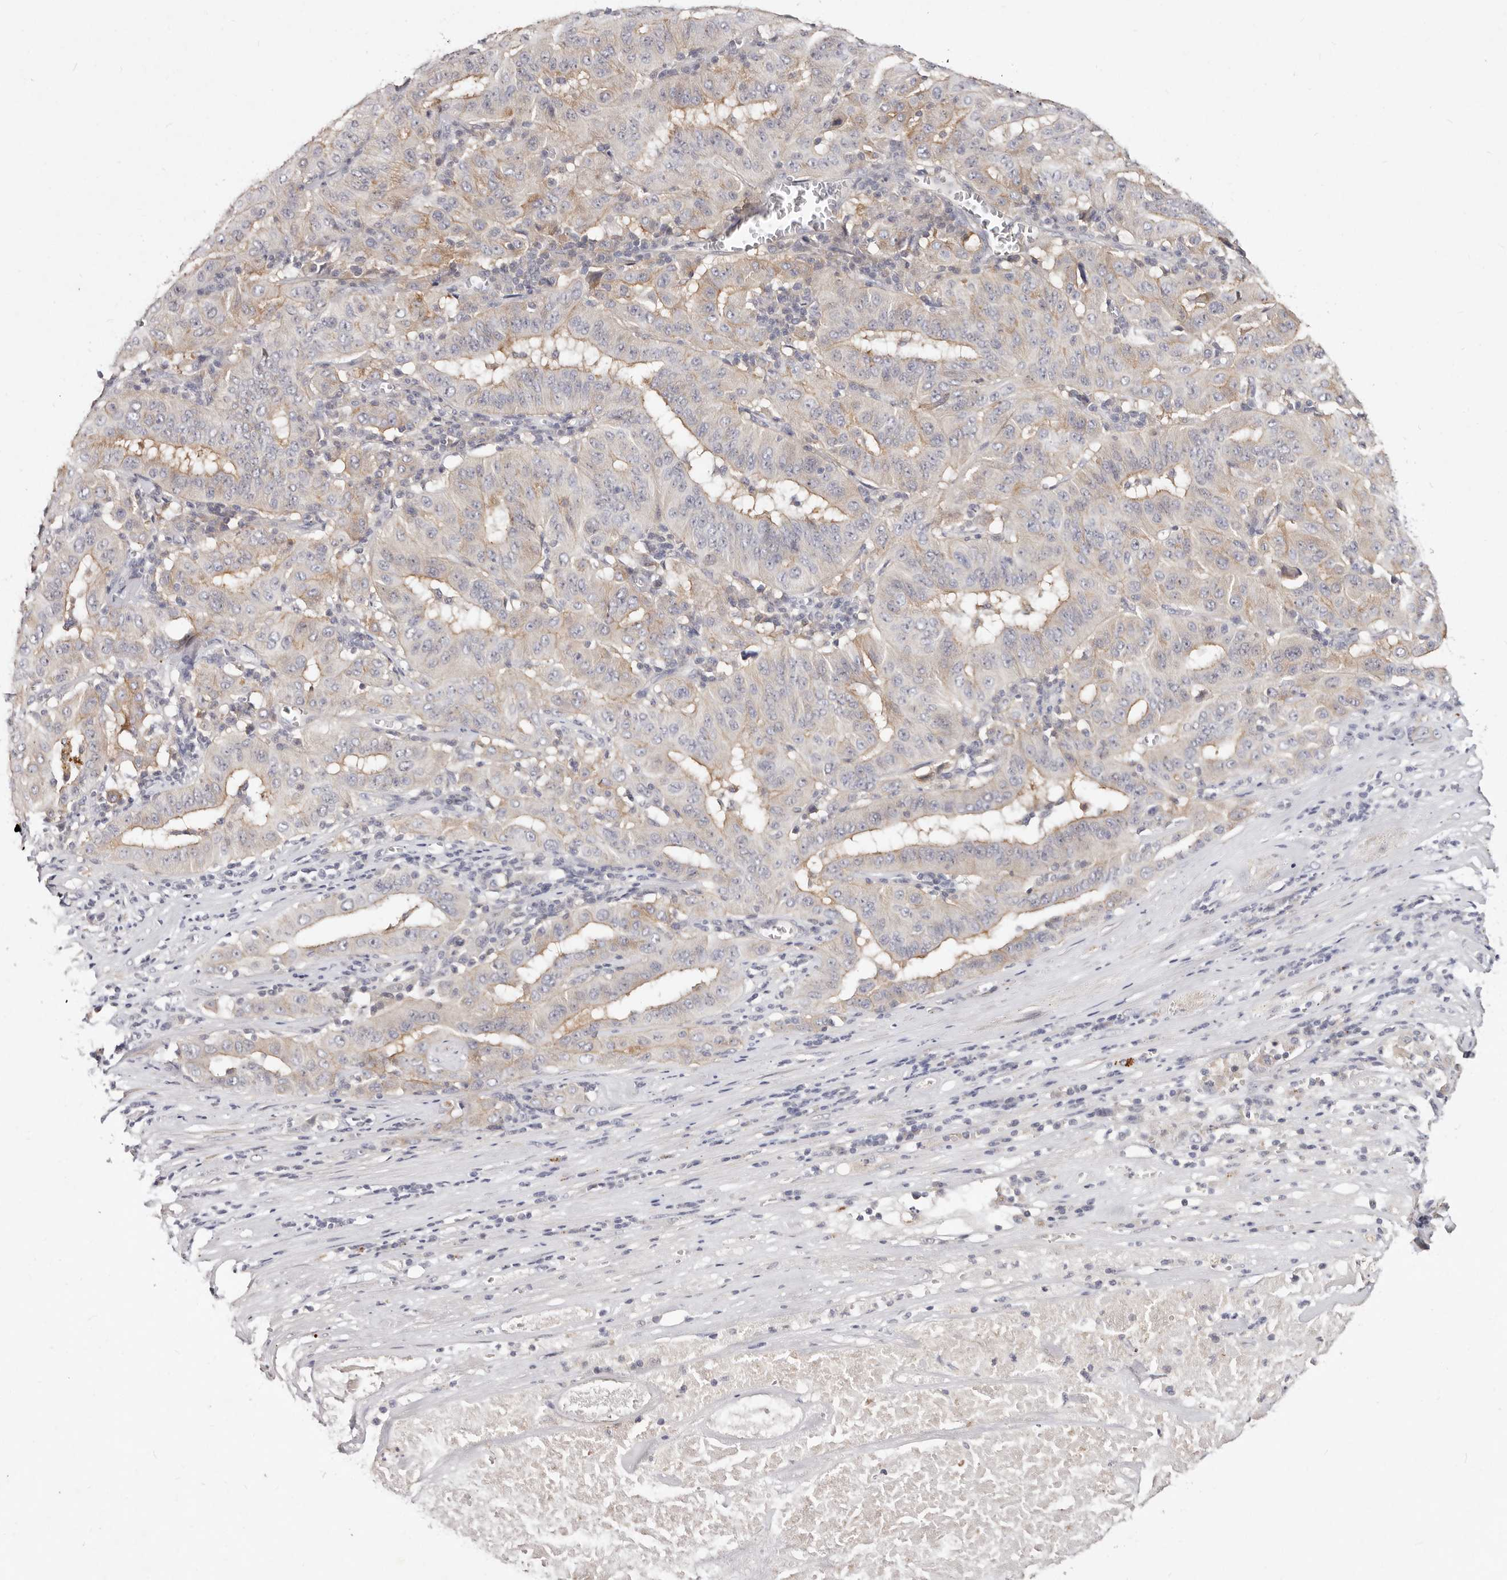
{"staining": {"intensity": "weak", "quantity": "<25%", "location": "cytoplasmic/membranous"}, "tissue": "pancreatic cancer", "cell_type": "Tumor cells", "image_type": "cancer", "snomed": [{"axis": "morphology", "description": "Adenocarcinoma, NOS"}, {"axis": "topography", "description": "Pancreas"}], "caption": "The immunohistochemistry histopathology image has no significant positivity in tumor cells of adenocarcinoma (pancreatic) tissue.", "gene": "MRPS33", "patient": {"sex": "male", "age": 63}}